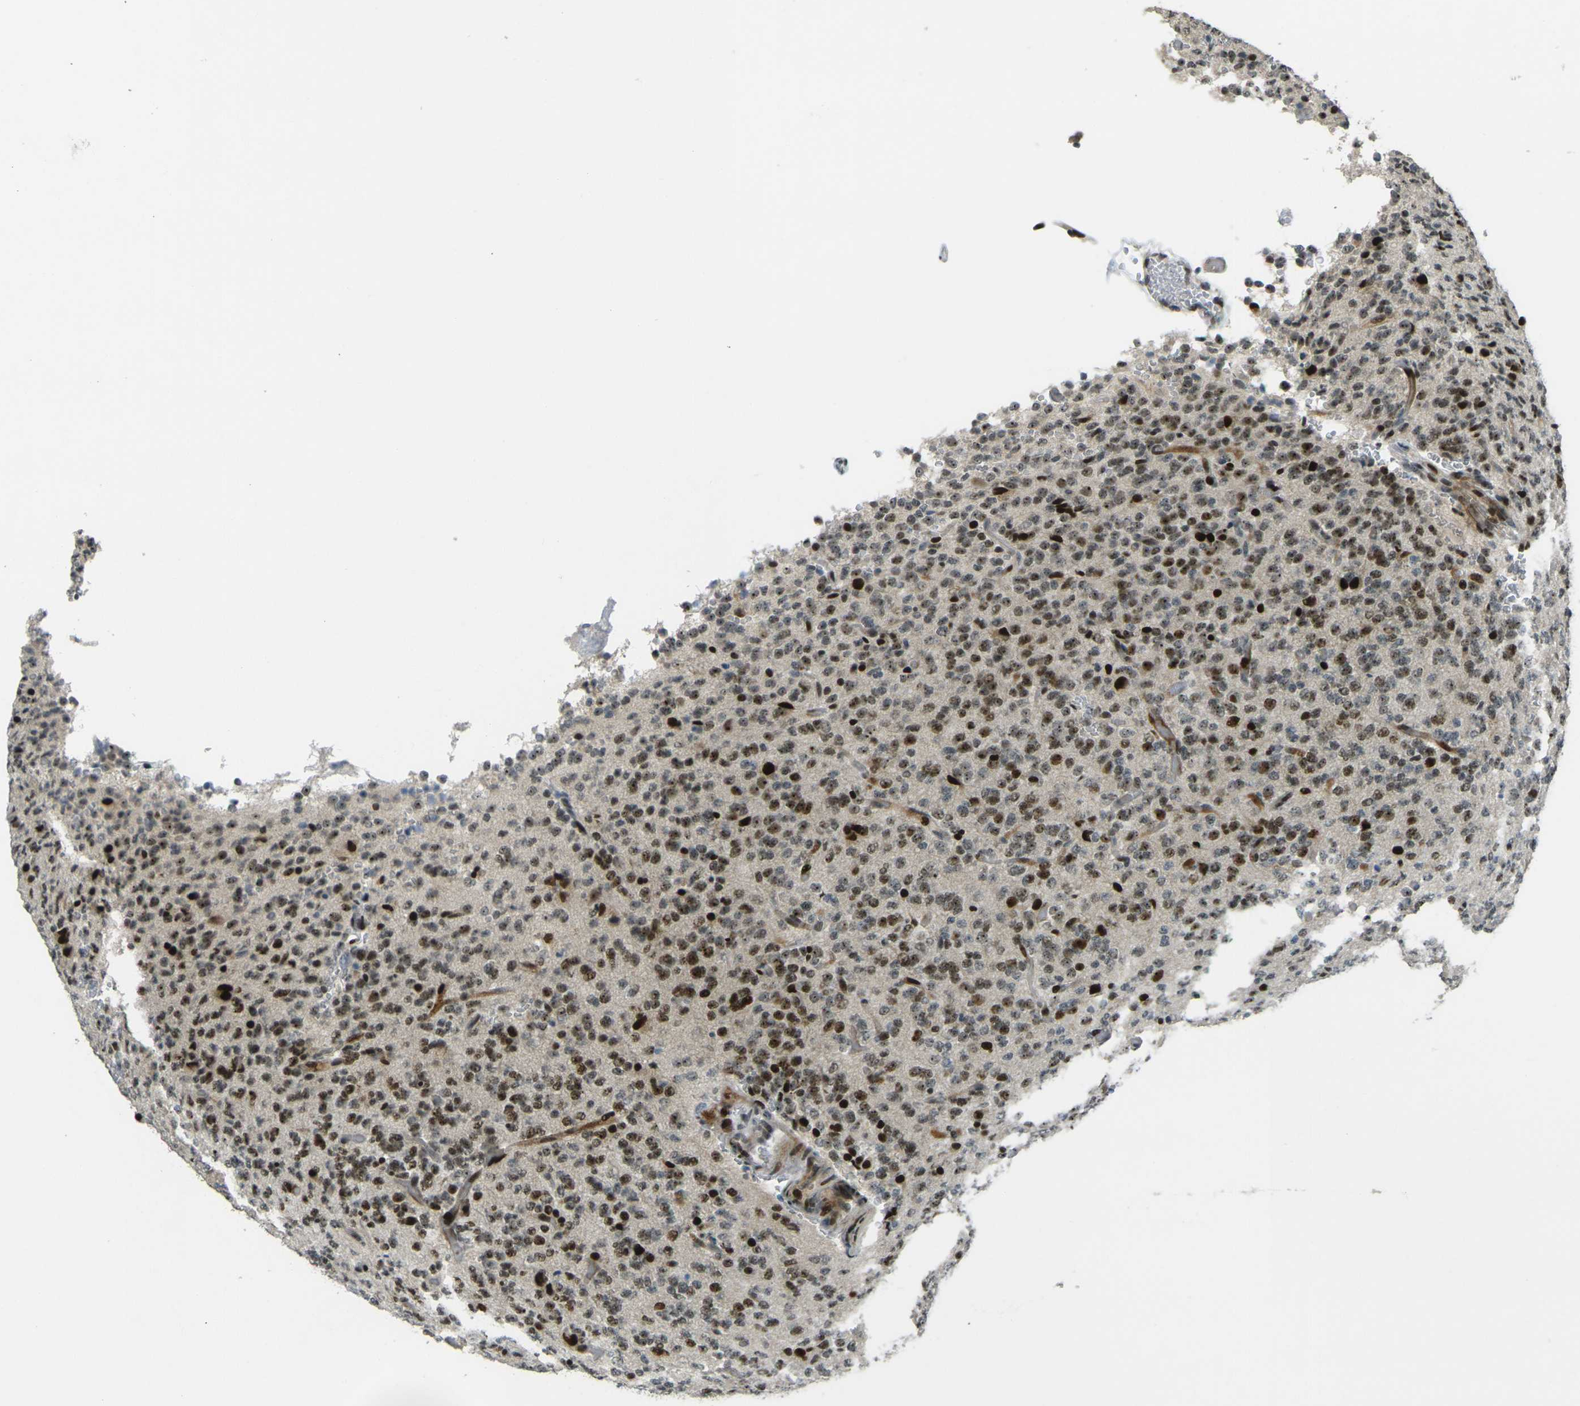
{"staining": {"intensity": "strong", "quantity": ">75%", "location": "nuclear"}, "tissue": "glioma", "cell_type": "Tumor cells", "image_type": "cancer", "snomed": [{"axis": "morphology", "description": "Glioma, malignant, Low grade"}, {"axis": "topography", "description": "Brain"}], "caption": "This is an image of immunohistochemistry staining of glioma, which shows strong staining in the nuclear of tumor cells.", "gene": "UBE2C", "patient": {"sex": "male", "age": 38}}